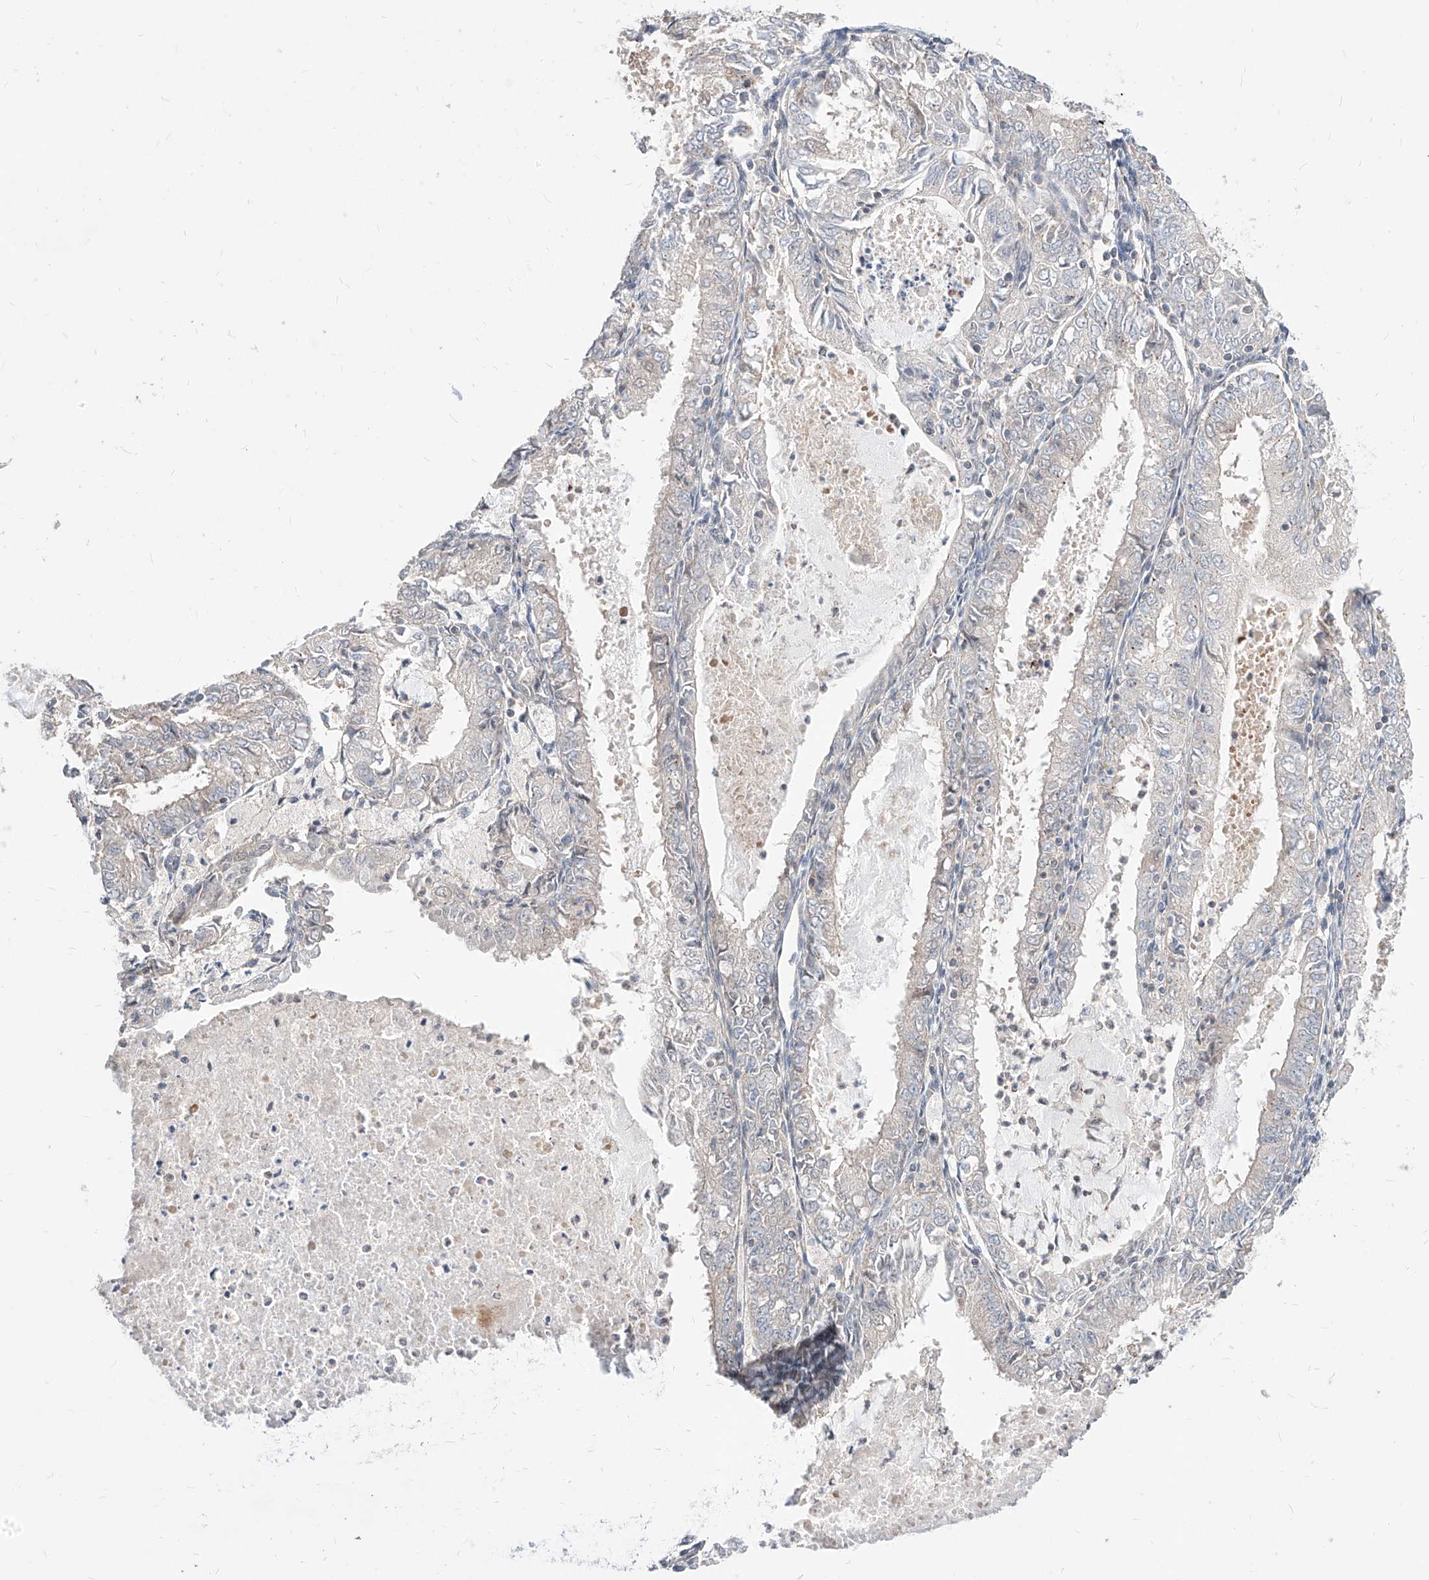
{"staining": {"intensity": "negative", "quantity": "none", "location": "none"}, "tissue": "endometrial cancer", "cell_type": "Tumor cells", "image_type": "cancer", "snomed": [{"axis": "morphology", "description": "Adenocarcinoma, NOS"}, {"axis": "topography", "description": "Endometrium"}], "caption": "This is an immunohistochemistry image of human endometrial adenocarcinoma. There is no staining in tumor cells.", "gene": "TSNAX", "patient": {"sex": "female", "age": 57}}